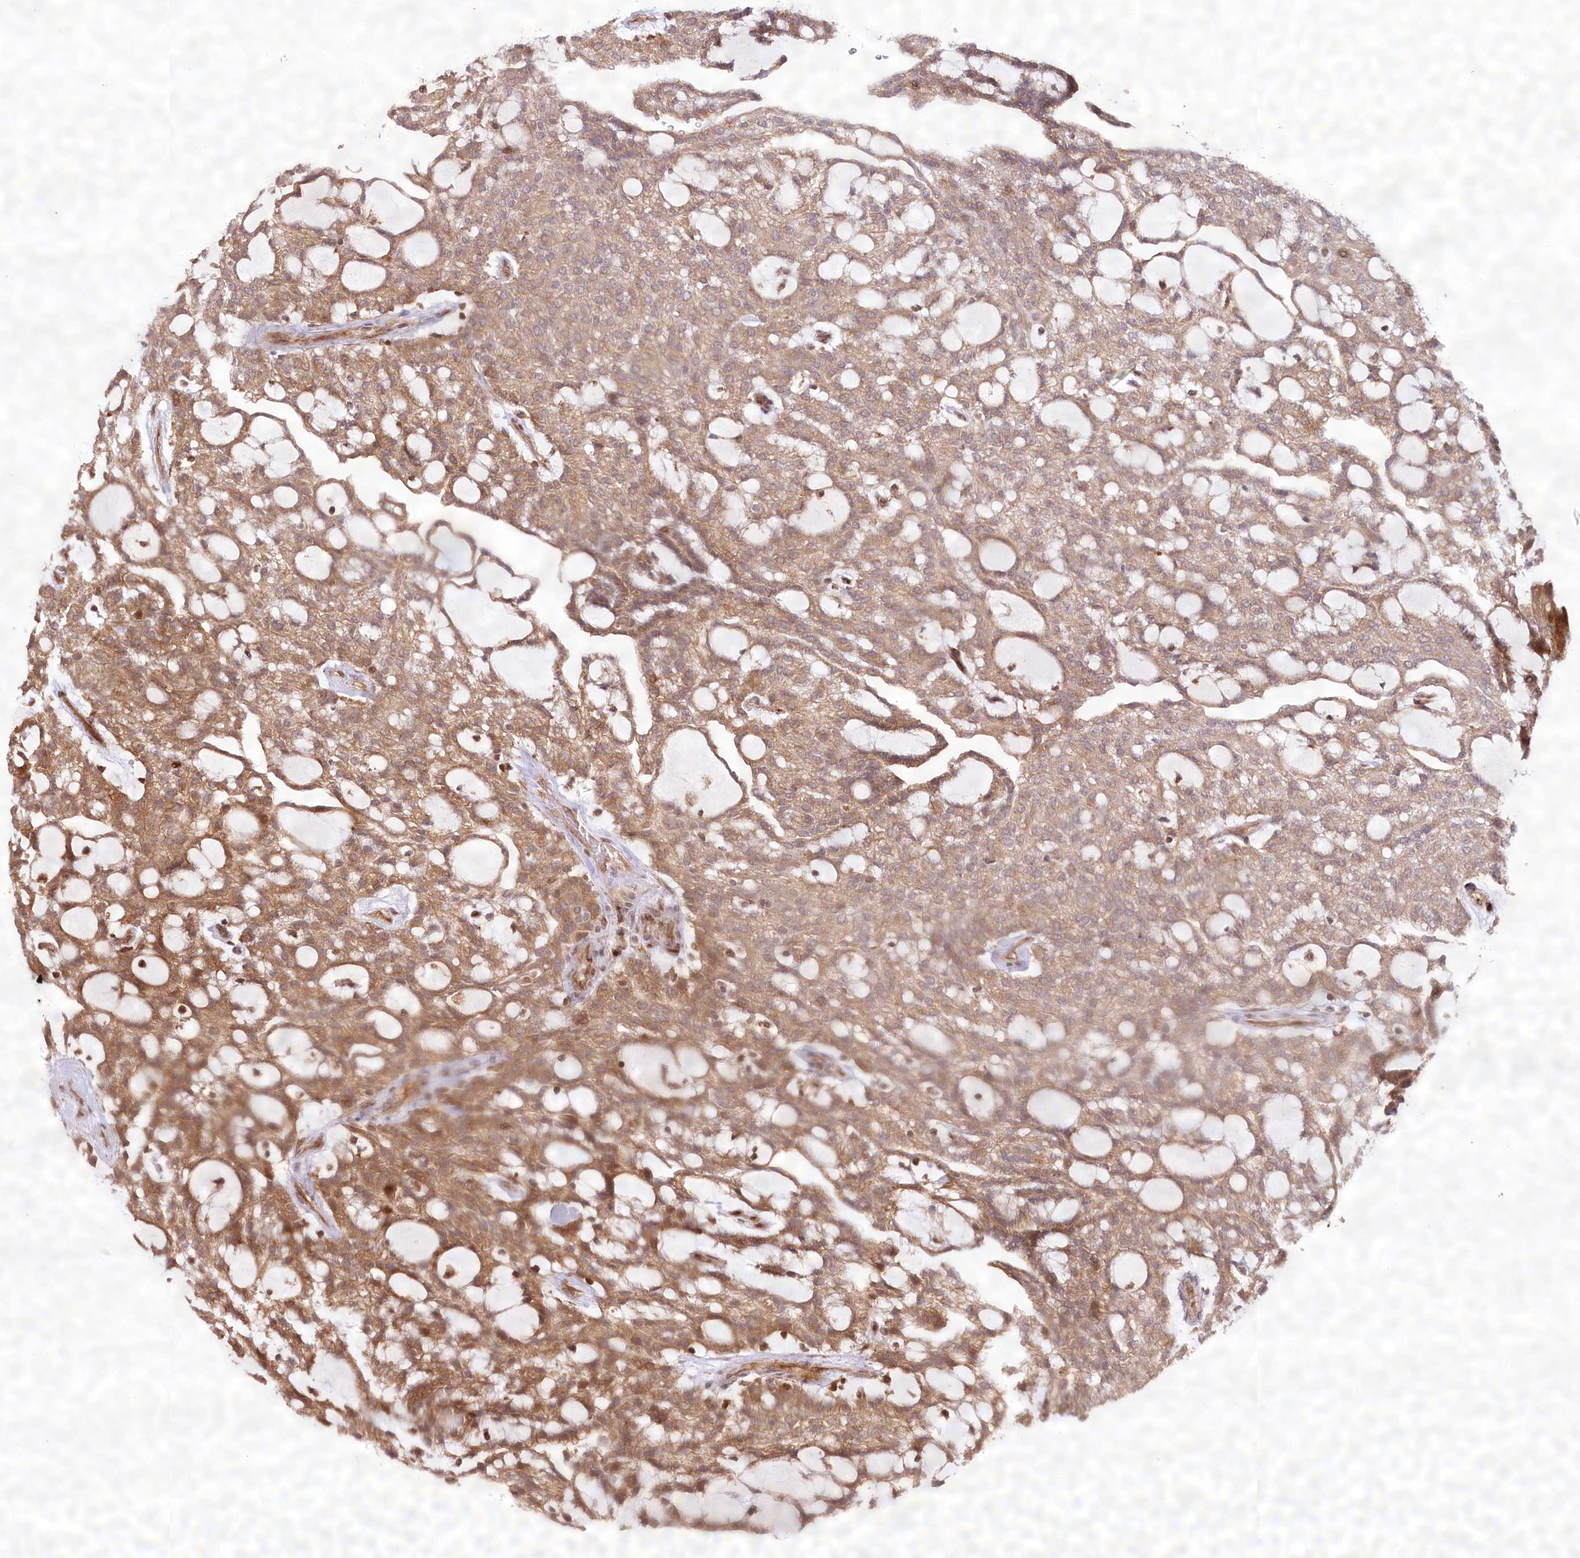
{"staining": {"intensity": "moderate", "quantity": ">75%", "location": "cytoplasmic/membranous"}, "tissue": "renal cancer", "cell_type": "Tumor cells", "image_type": "cancer", "snomed": [{"axis": "morphology", "description": "Adenocarcinoma, NOS"}, {"axis": "topography", "description": "Kidney"}], "caption": "Renal cancer (adenocarcinoma) tissue displays moderate cytoplasmic/membranous expression in approximately >75% of tumor cells, visualized by immunohistochemistry. Immunohistochemistry stains the protein in brown and the nuclei are stained blue.", "gene": "COPG1", "patient": {"sex": "male", "age": 63}}